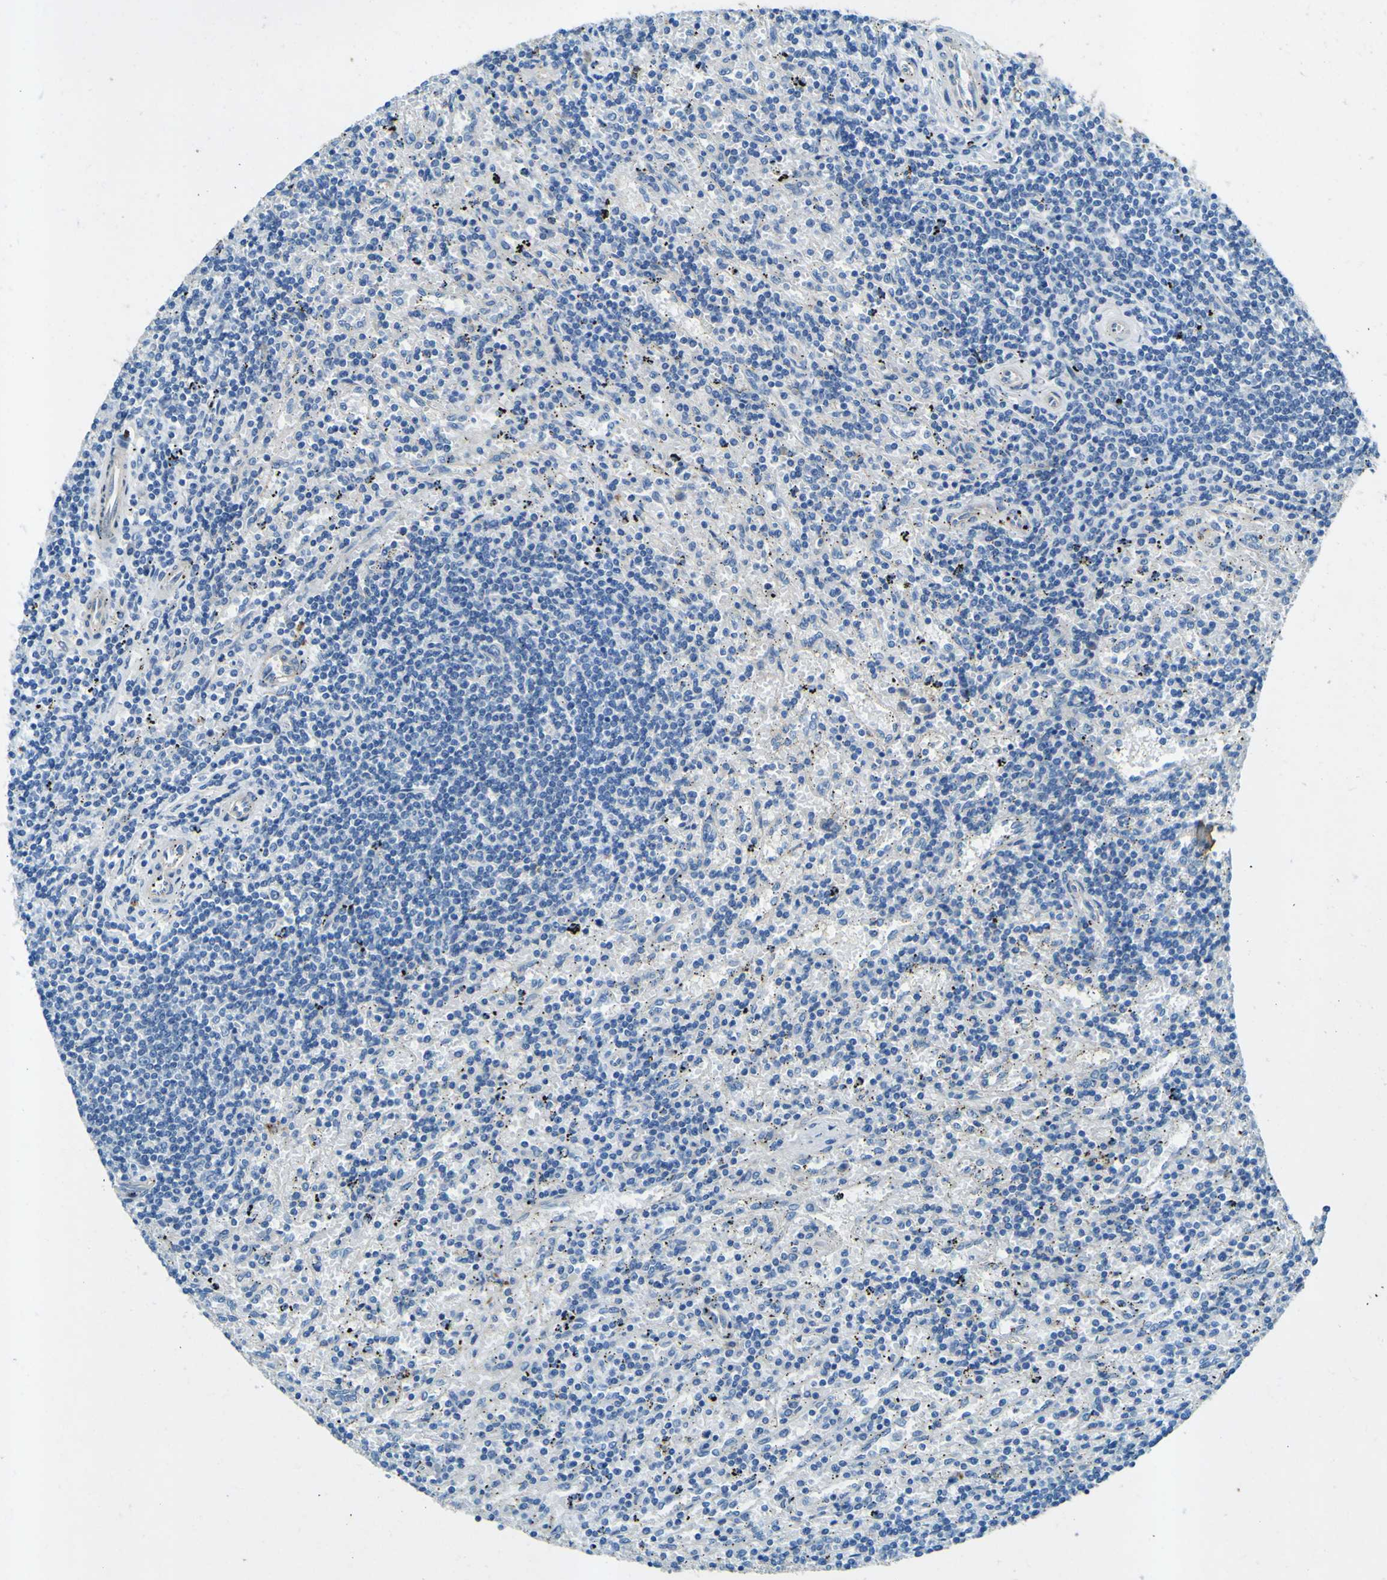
{"staining": {"intensity": "negative", "quantity": "none", "location": "none"}, "tissue": "lymphoma", "cell_type": "Tumor cells", "image_type": "cancer", "snomed": [{"axis": "morphology", "description": "Malignant lymphoma, non-Hodgkin's type, Low grade"}, {"axis": "topography", "description": "Spleen"}], "caption": "Tumor cells are negative for protein expression in human malignant lymphoma, non-Hodgkin's type (low-grade). (IHC, brightfield microscopy, high magnification).", "gene": "PDE9A", "patient": {"sex": "male", "age": 76}}